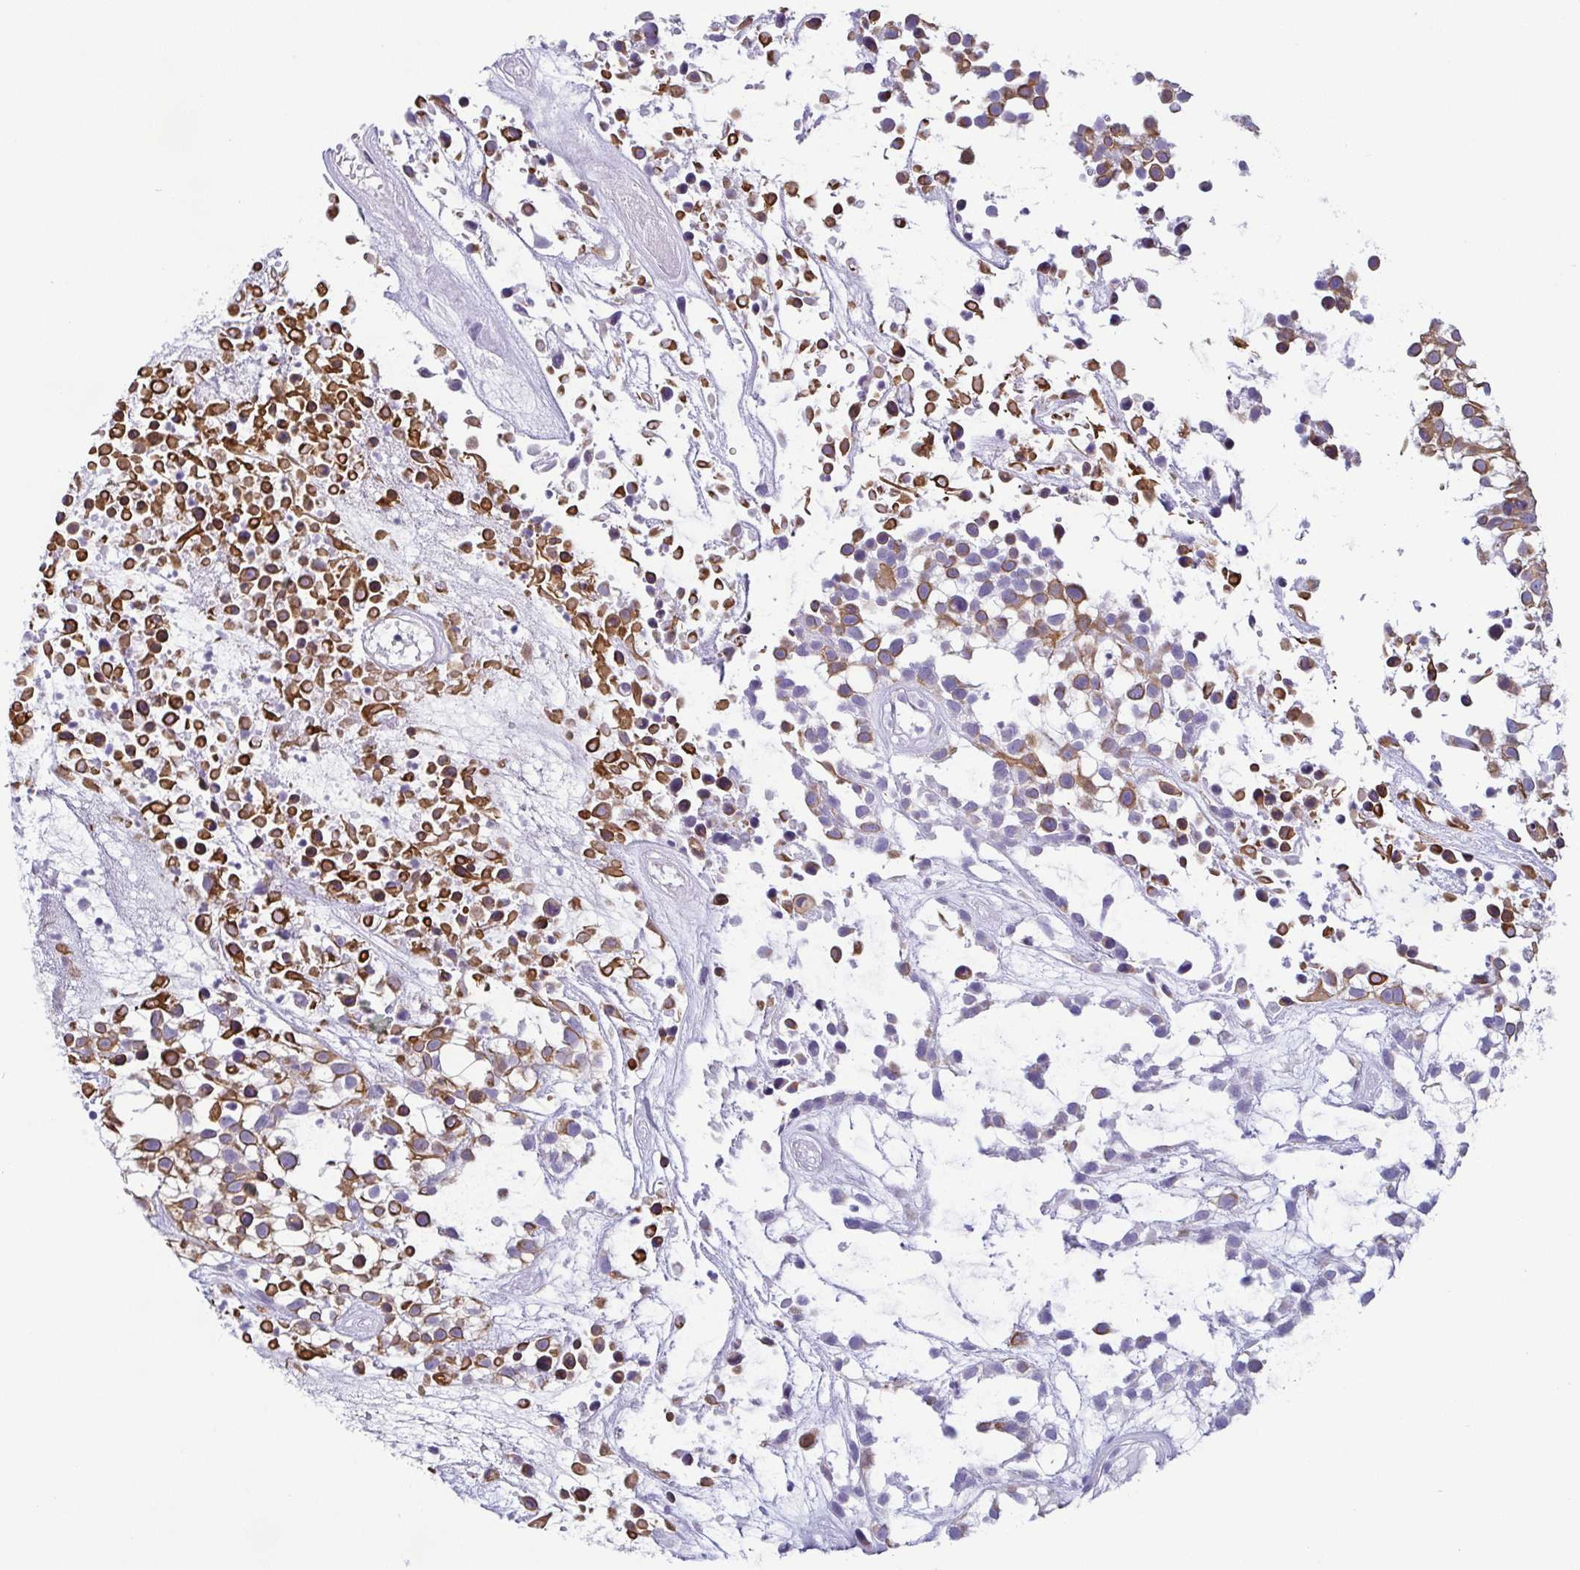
{"staining": {"intensity": "moderate", "quantity": ">75%", "location": "cytoplasmic/membranous"}, "tissue": "urothelial cancer", "cell_type": "Tumor cells", "image_type": "cancer", "snomed": [{"axis": "morphology", "description": "Urothelial carcinoma, High grade"}, {"axis": "topography", "description": "Urinary bladder"}], "caption": "Immunohistochemical staining of human urothelial cancer reveals medium levels of moderate cytoplasmic/membranous positivity in about >75% of tumor cells. (IHC, brightfield microscopy, high magnification).", "gene": "KRT78", "patient": {"sex": "male", "age": 56}}